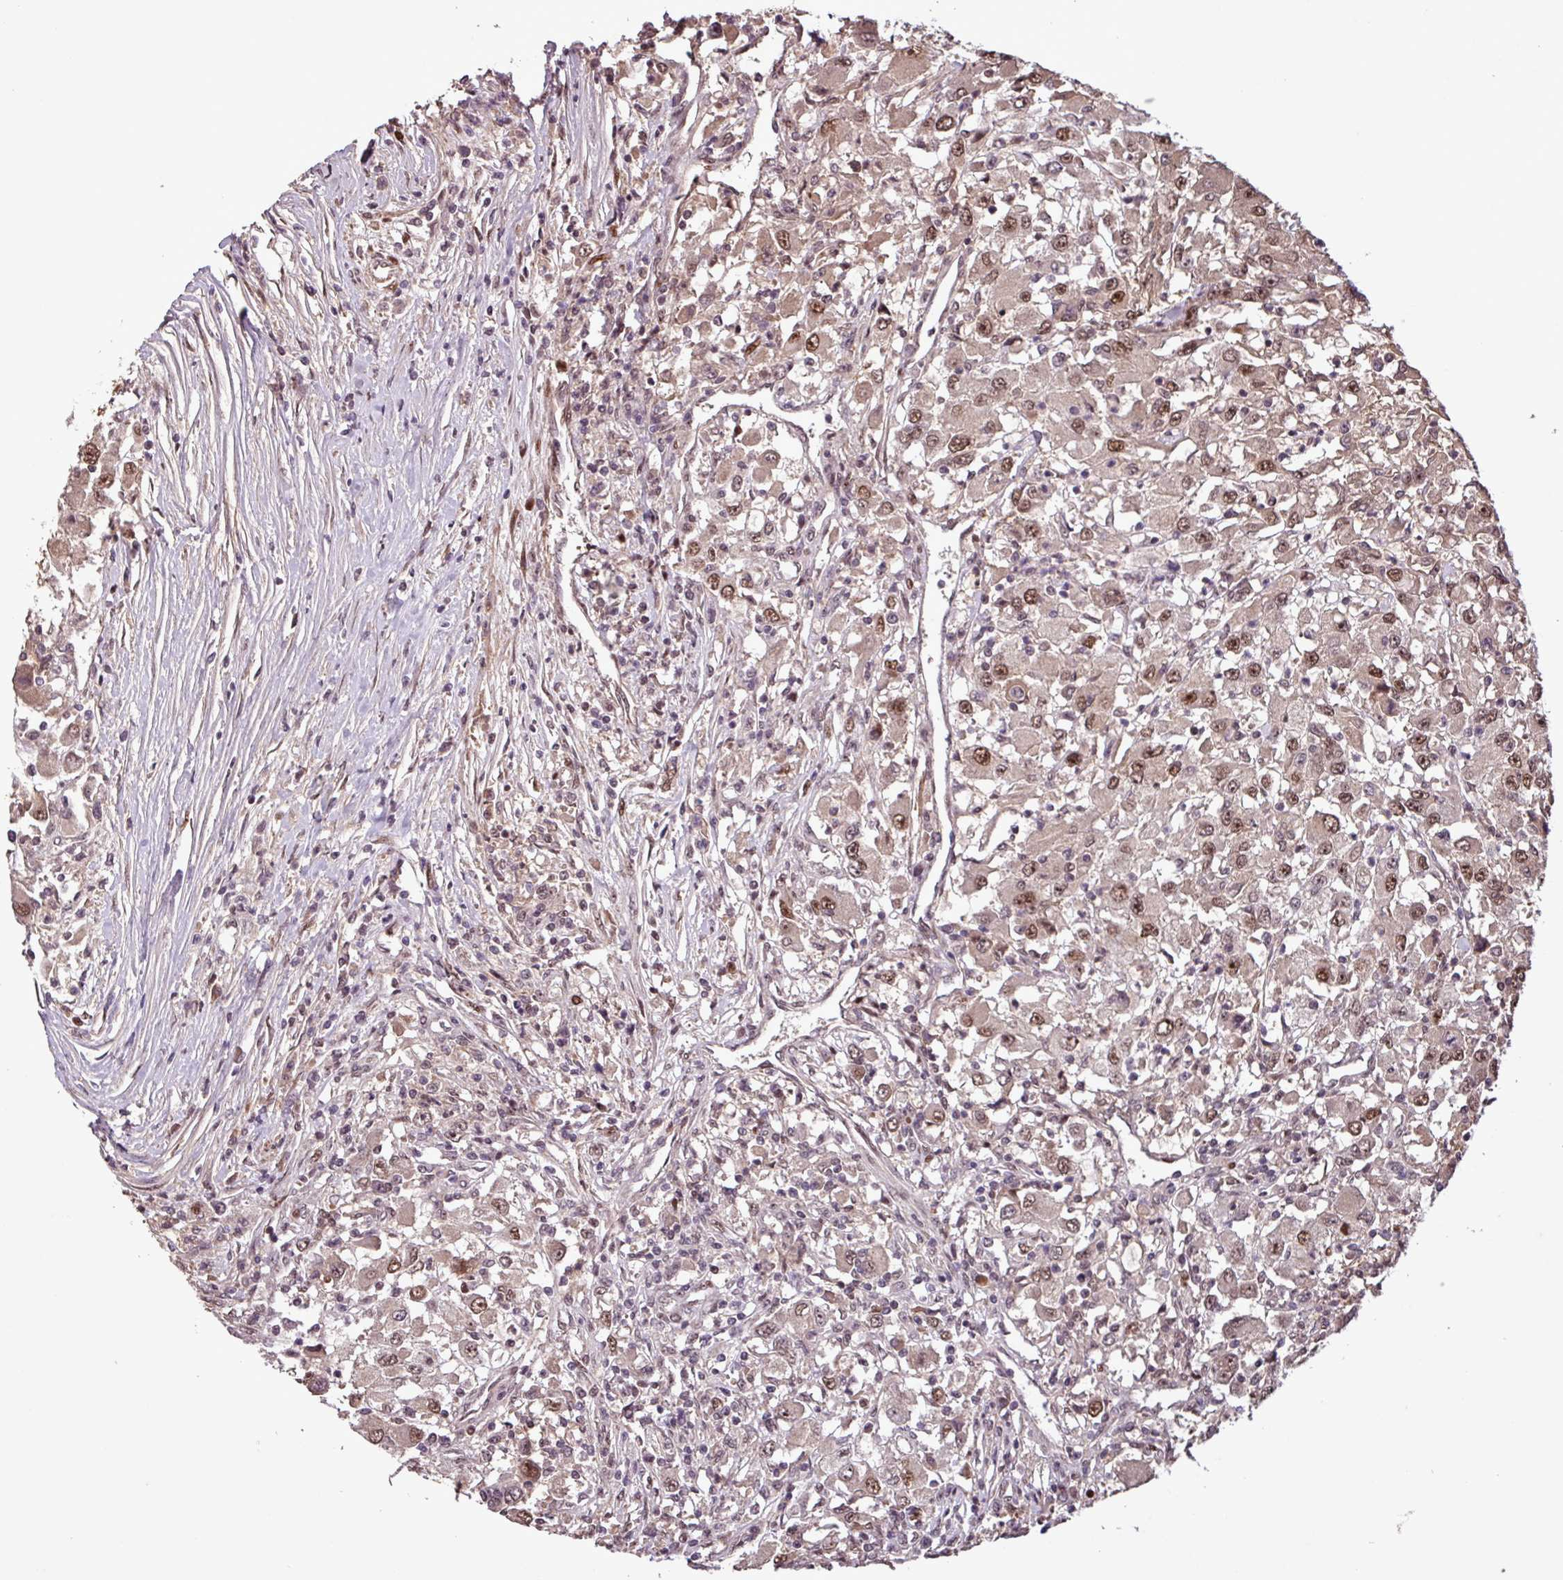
{"staining": {"intensity": "moderate", "quantity": ">75%", "location": "nuclear"}, "tissue": "renal cancer", "cell_type": "Tumor cells", "image_type": "cancer", "snomed": [{"axis": "morphology", "description": "Adenocarcinoma, NOS"}, {"axis": "topography", "description": "Kidney"}], "caption": "Adenocarcinoma (renal) stained for a protein (brown) displays moderate nuclear positive positivity in approximately >75% of tumor cells.", "gene": "SLC22A24", "patient": {"sex": "female", "age": 67}}